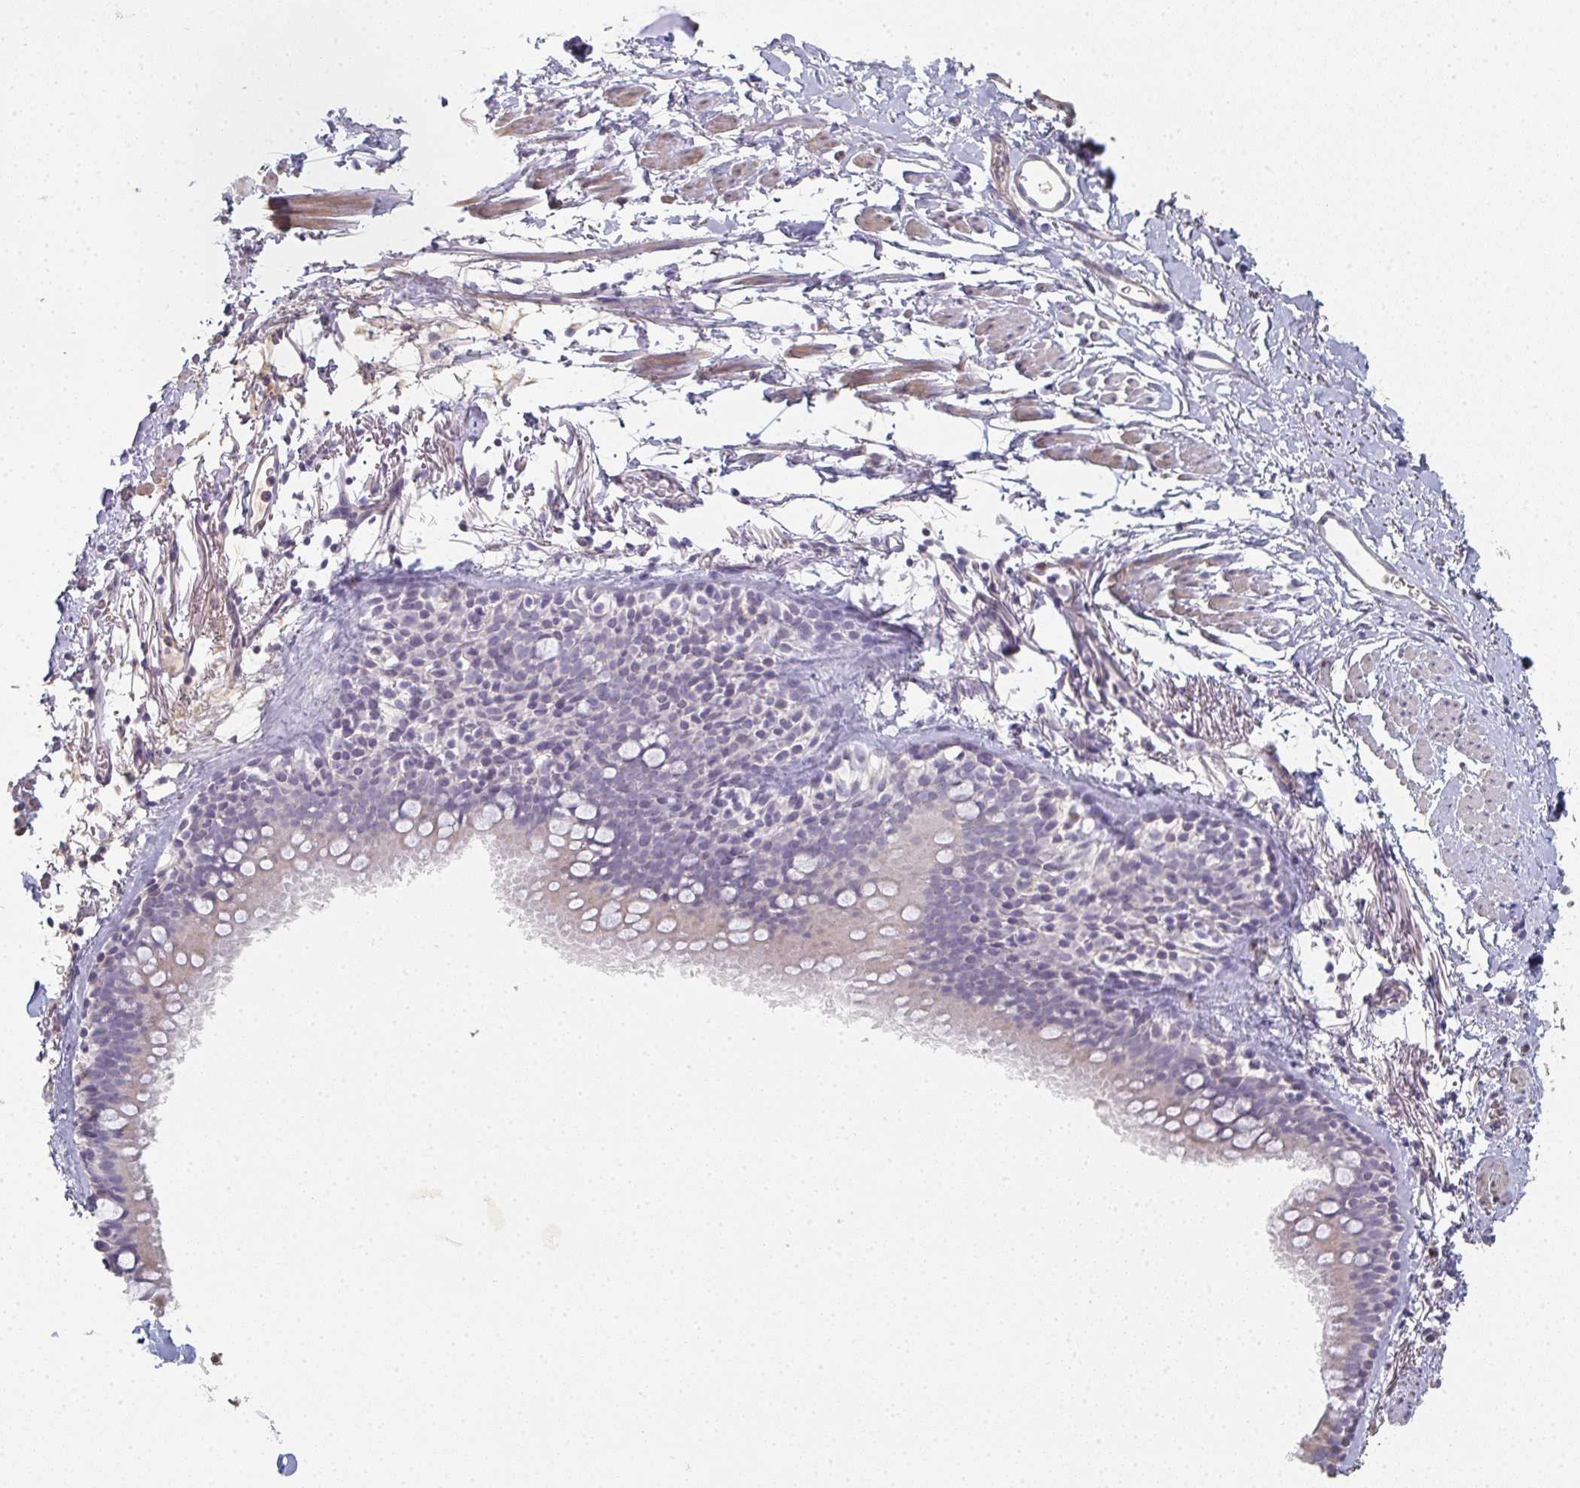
{"staining": {"intensity": "negative", "quantity": "none", "location": "none"}, "tissue": "bronchus", "cell_type": "Respiratory epithelial cells", "image_type": "normal", "snomed": [{"axis": "morphology", "description": "Normal tissue, NOS"}, {"axis": "topography", "description": "Bronchus"}], "caption": "An IHC image of unremarkable bronchus is shown. There is no staining in respiratory epithelial cells of bronchus. (IHC, brightfield microscopy, high magnification).", "gene": "A1CF", "patient": {"sex": "male", "age": 67}}